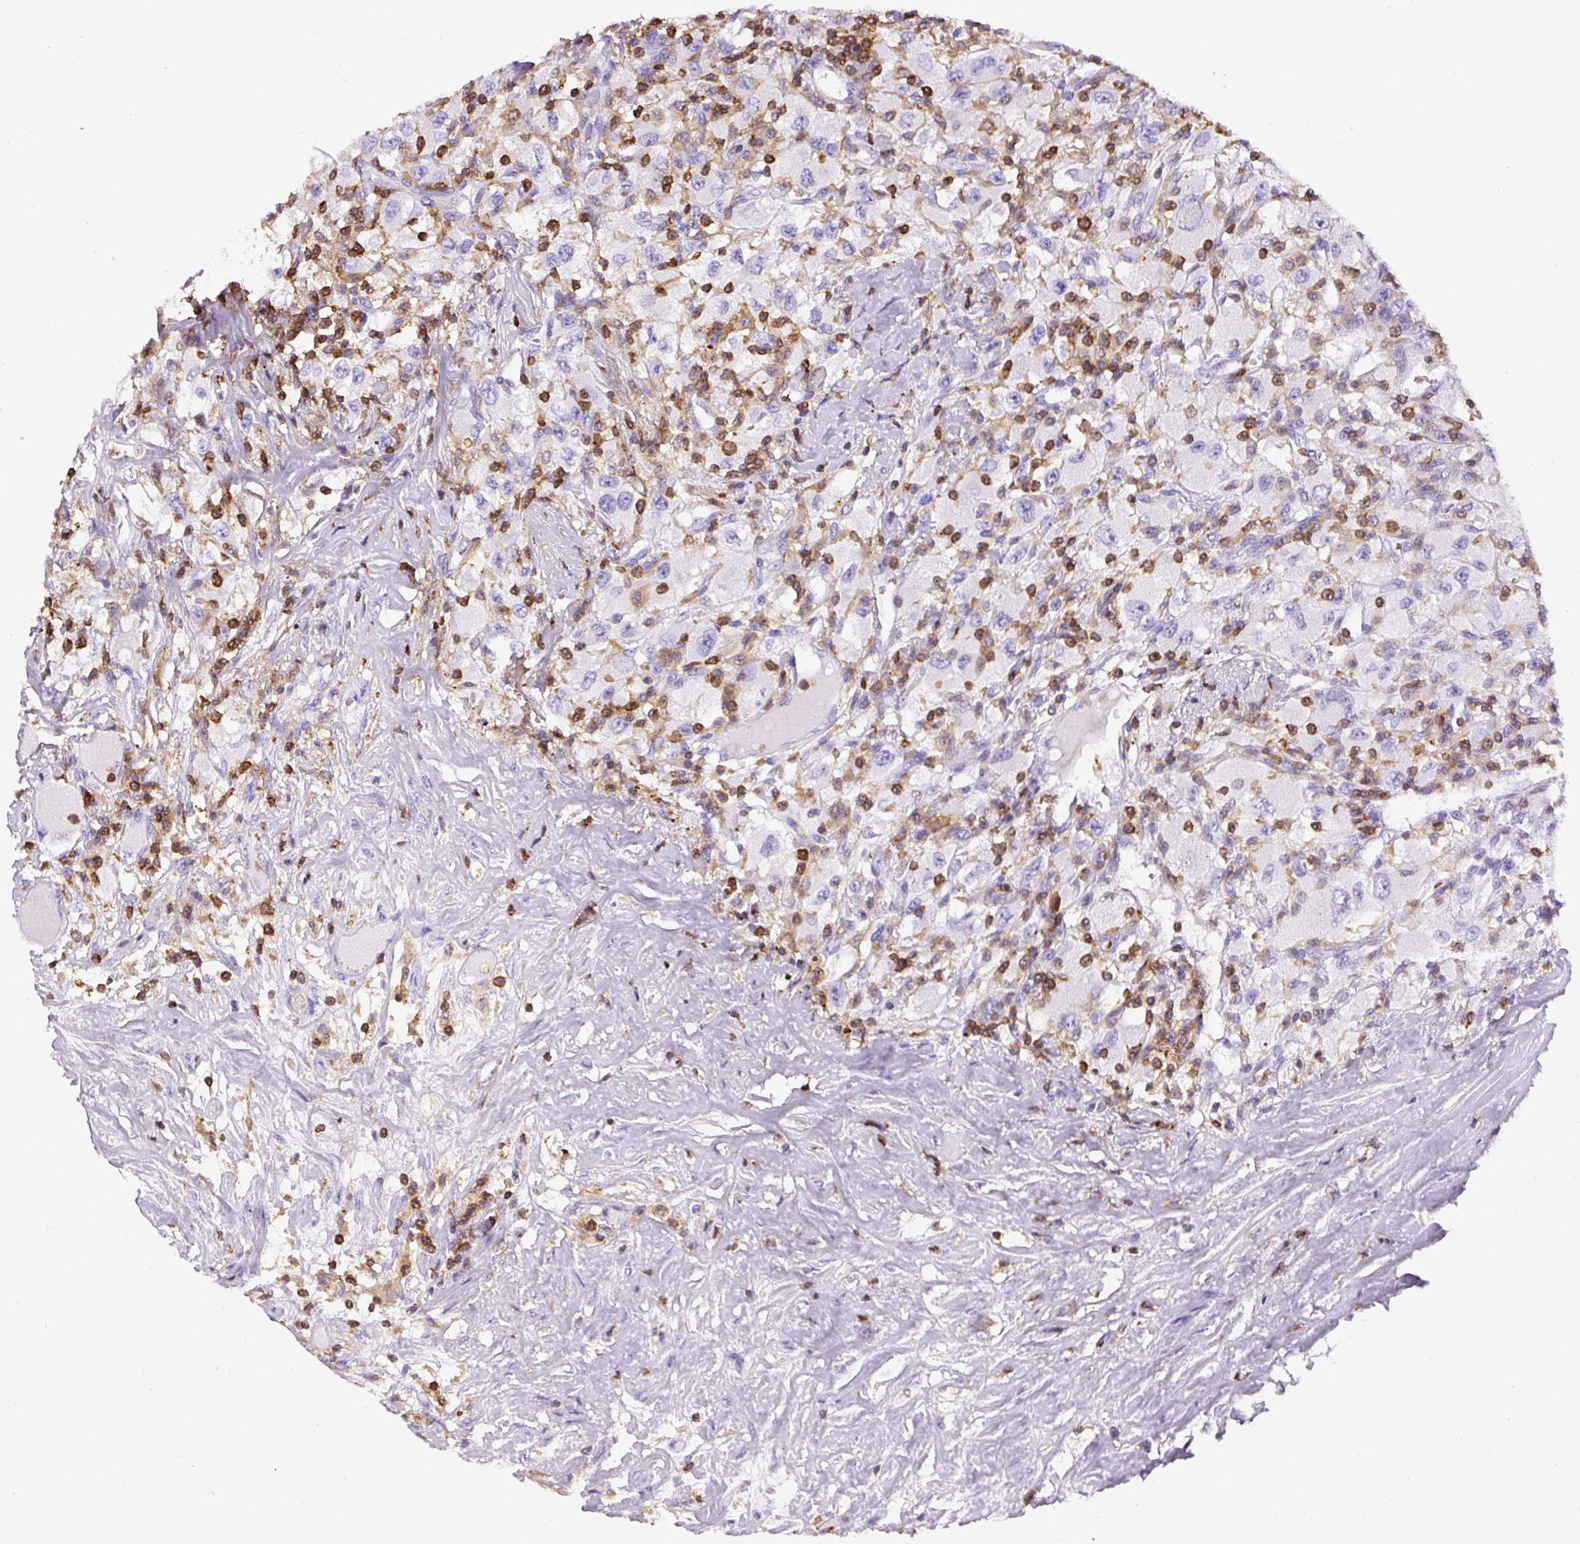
{"staining": {"intensity": "weak", "quantity": "<25%", "location": "cytoplasmic/membranous"}, "tissue": "renal cancer", "cell_type": "Tumor cells", "image_type": "cancer", "snomed": [{"axis": "morphology", "description": "Adenocarcinoma, NOS"}, {"axis": "topography", "description": "Kidney"}], "caption": "Tumor cells show no significant protein expression in renal cancer.", "gene": "FAM228B", "patient": {"sex": "female", "age": 67}}